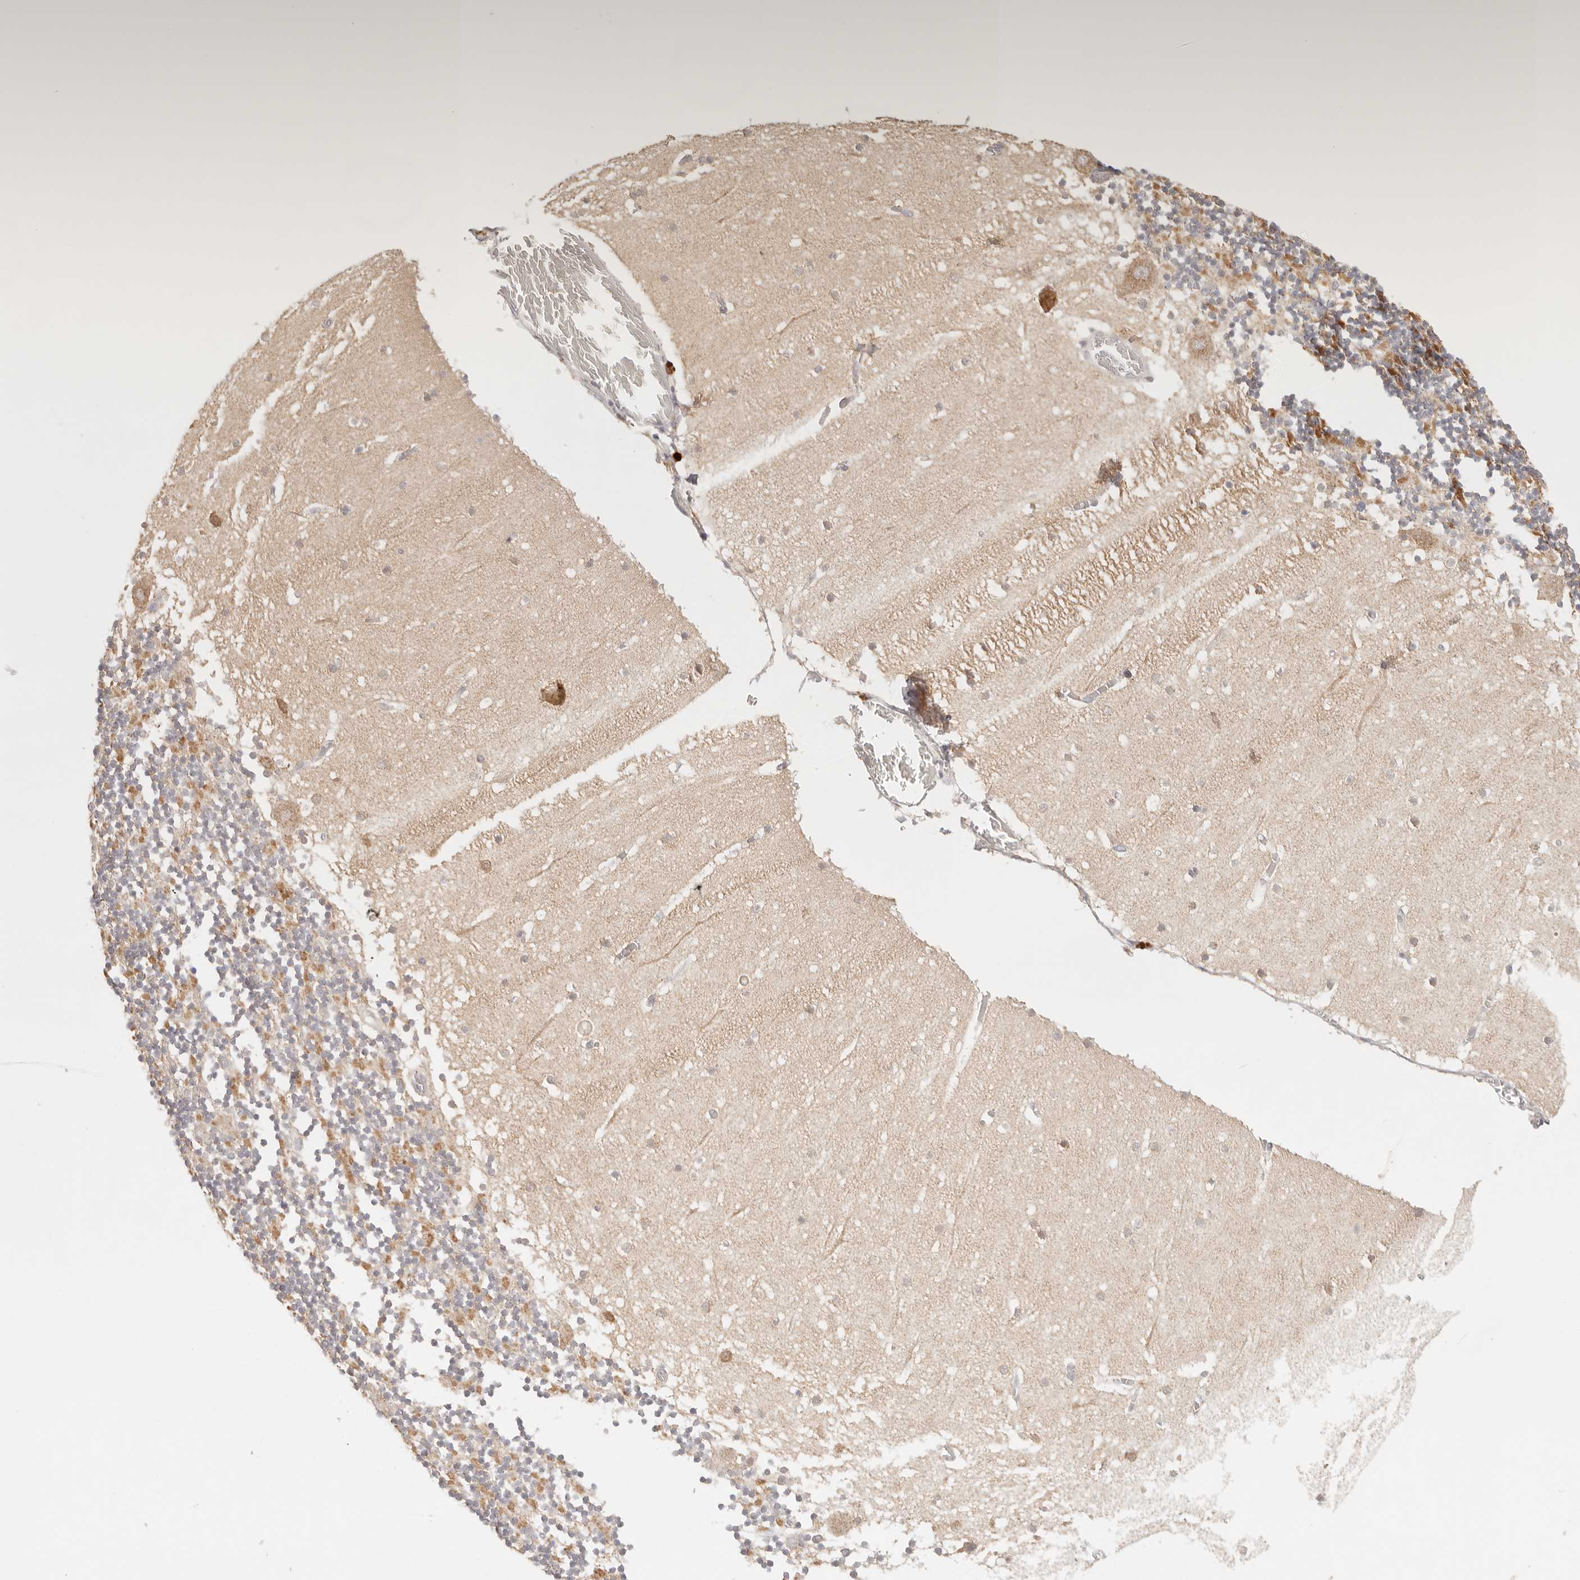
{"staining": {"intensity": "moderate", "quantity": "25%-75%", "location": "cytoplasmic/membranous"}, "tissue": "cerebellum", "cell_type": "Cells in granular layer", "image_type": "normal", "snomed": [{"axis": "morphology", "description": "Normal tissue, NOS"}, {"axis": "topography", "description": "Cerebellum"}], "caption": "An image of human cerebellum stained for a protein shows moderate cytoplasmic/membranous brown staining in cells in granular layer. (brown staining indicates protein expression, while blue staining denotes nuclei).", "gene": "COA6", "patient": {"sex": "female", "age": 28}}